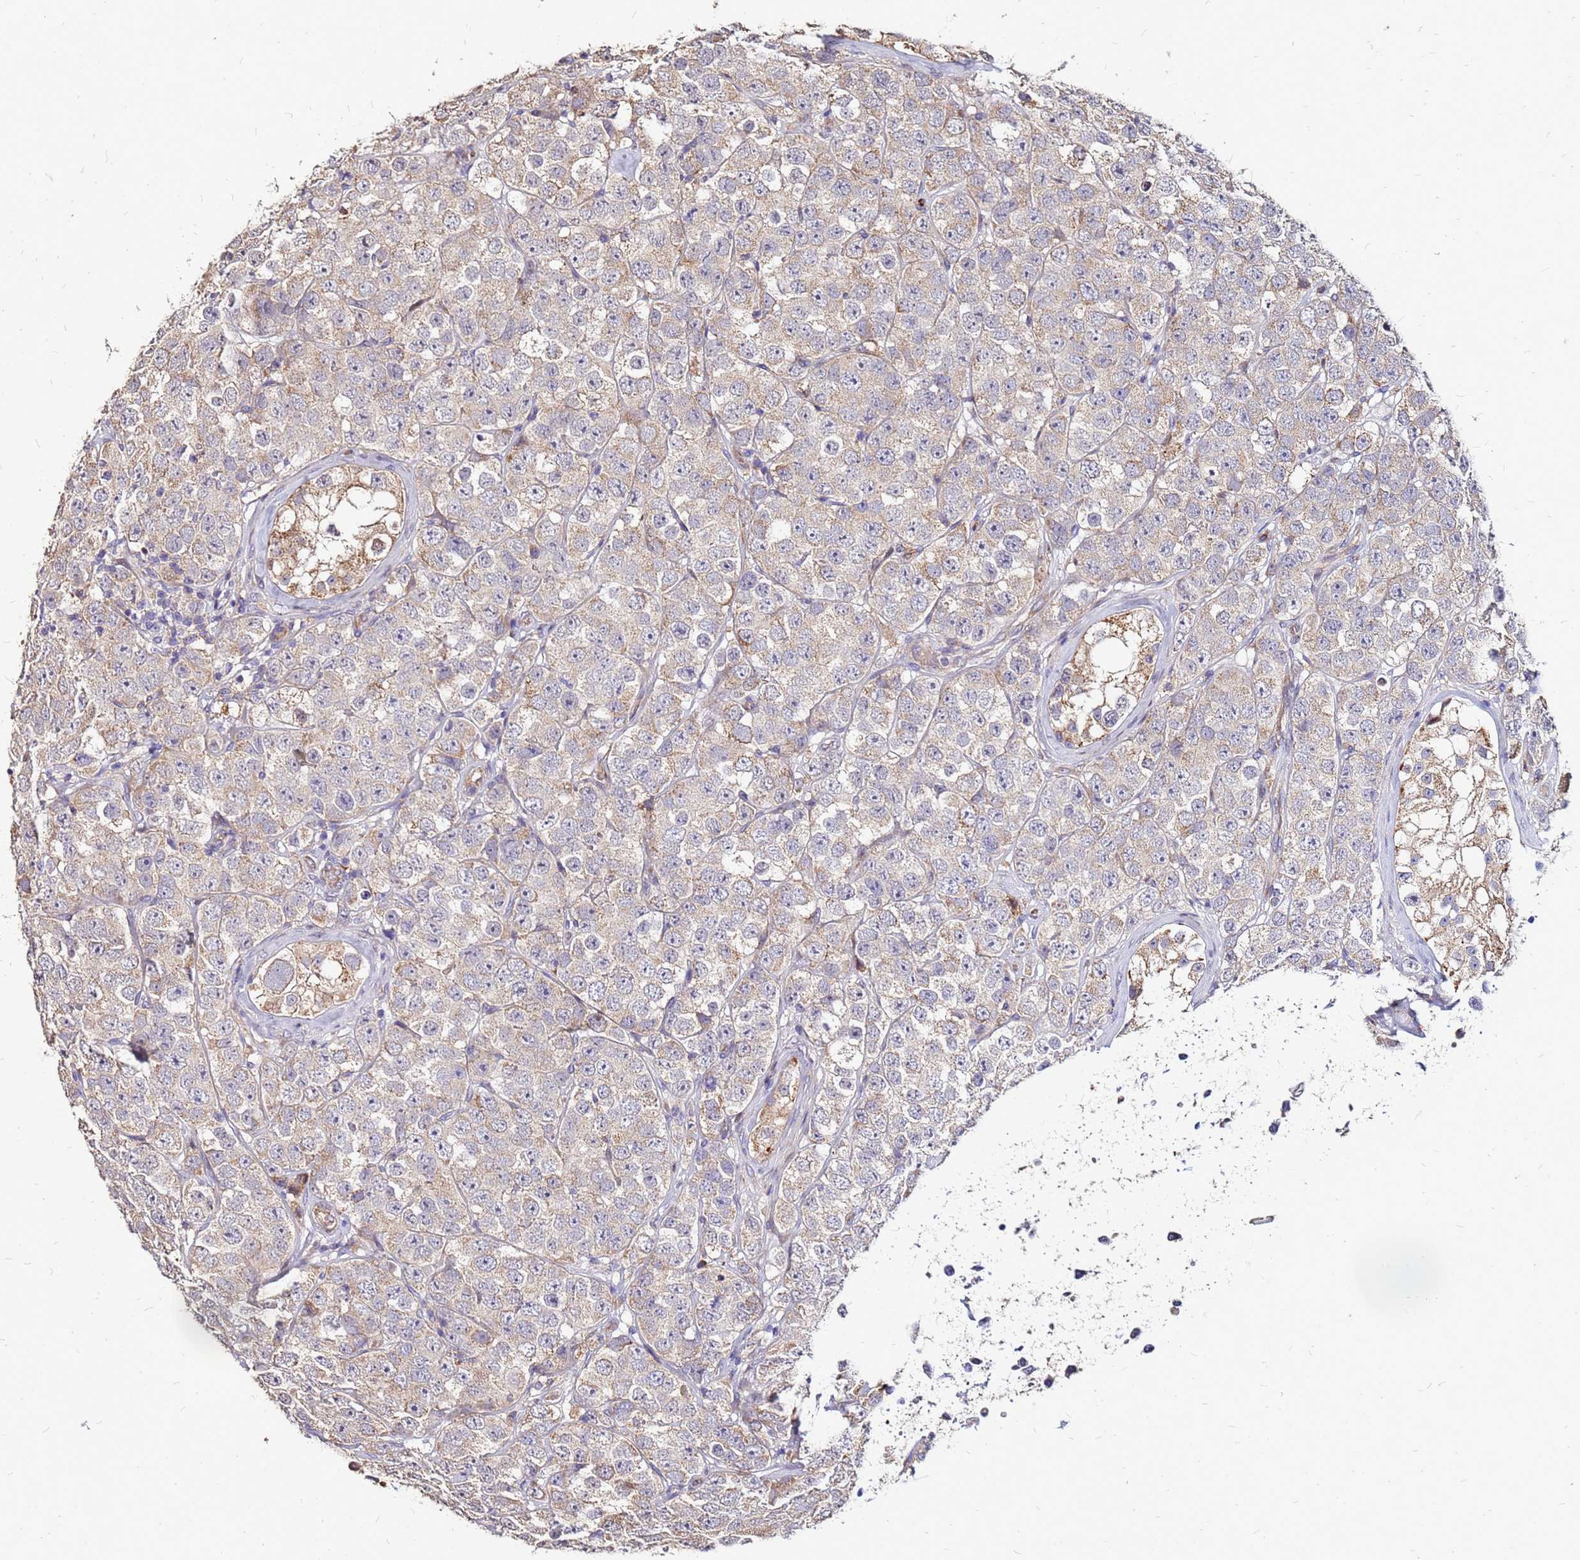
{"staining": {"intensity": "weak", "quantity": "<25%", "location": "cytoplasmic/membranous"}, "tissue": "testis cancer", "cell_type": "Tumor cells", "image_type": "cancer", "snomed": [{"axis": "morphology", "description": "Seminoma, NOS"}, {"axis": "topography", "description": "Testis"}], "caption": "Tumor cells are negative for brown protein staining in testis seminoma.", "gene": "ARHGEF5", "patient": {"sex": "male", "age": 28}}